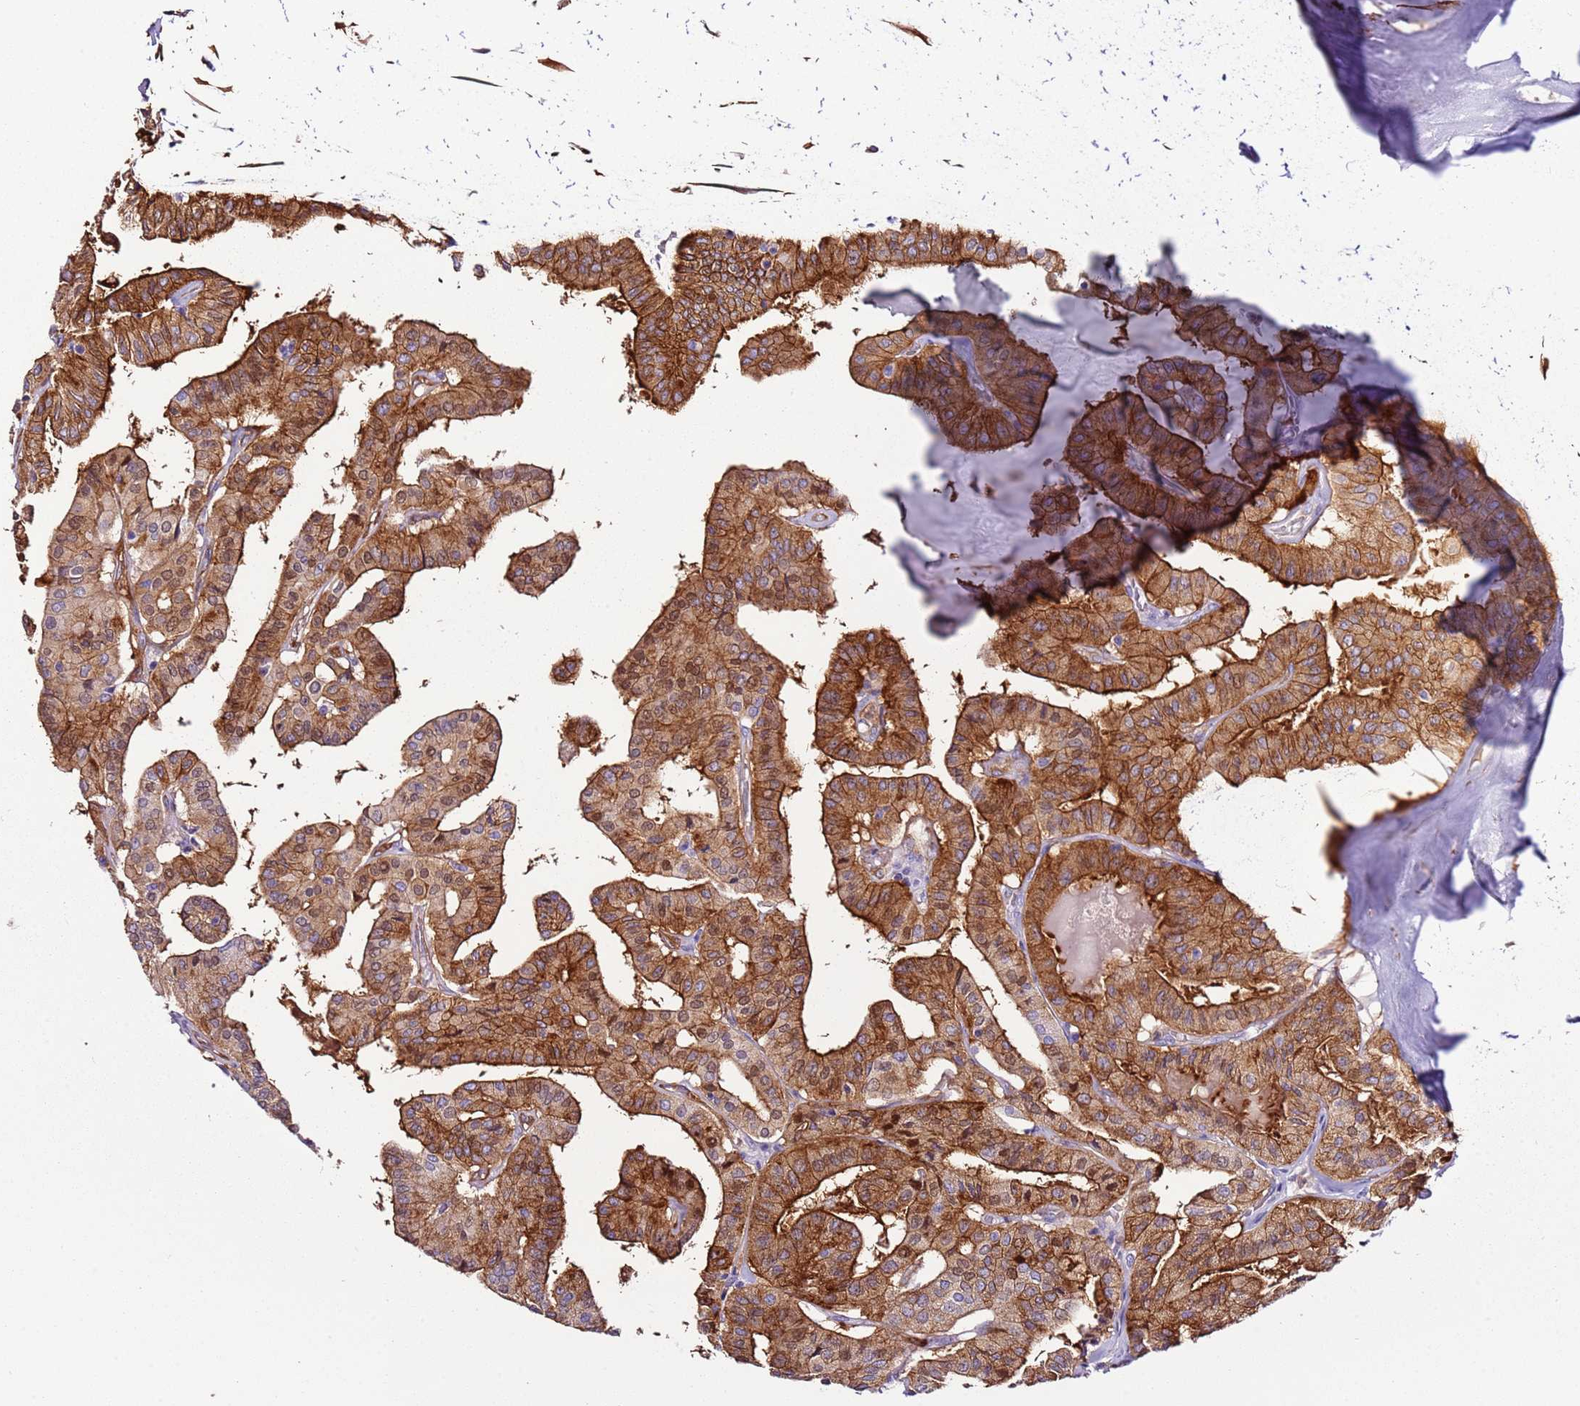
{"staining": {"intensity": "strong", "quantity": ">75%", "location": "cytoplasmic/membranous,nuclear"}, "tissue": "thyroid cancer", "cell_type": "Tumor cells", "image_type": "cancer", "snomed": [{"axis": "morphology", "description": "Papillary adenocarcinoma, NOS"}, {"axis": "topography", "description": "Thyroid gland"}], "caption": "About >75% of tumor cells in thyroid cancer (papillary adenocarcinoma) exhibit strong cytoplasmic/membranous and nuclear protein positivity as visualized by brown immunohistochemical staining.", "gene": "FAM174C", "patient": {"sex": "female", "age": 59}}